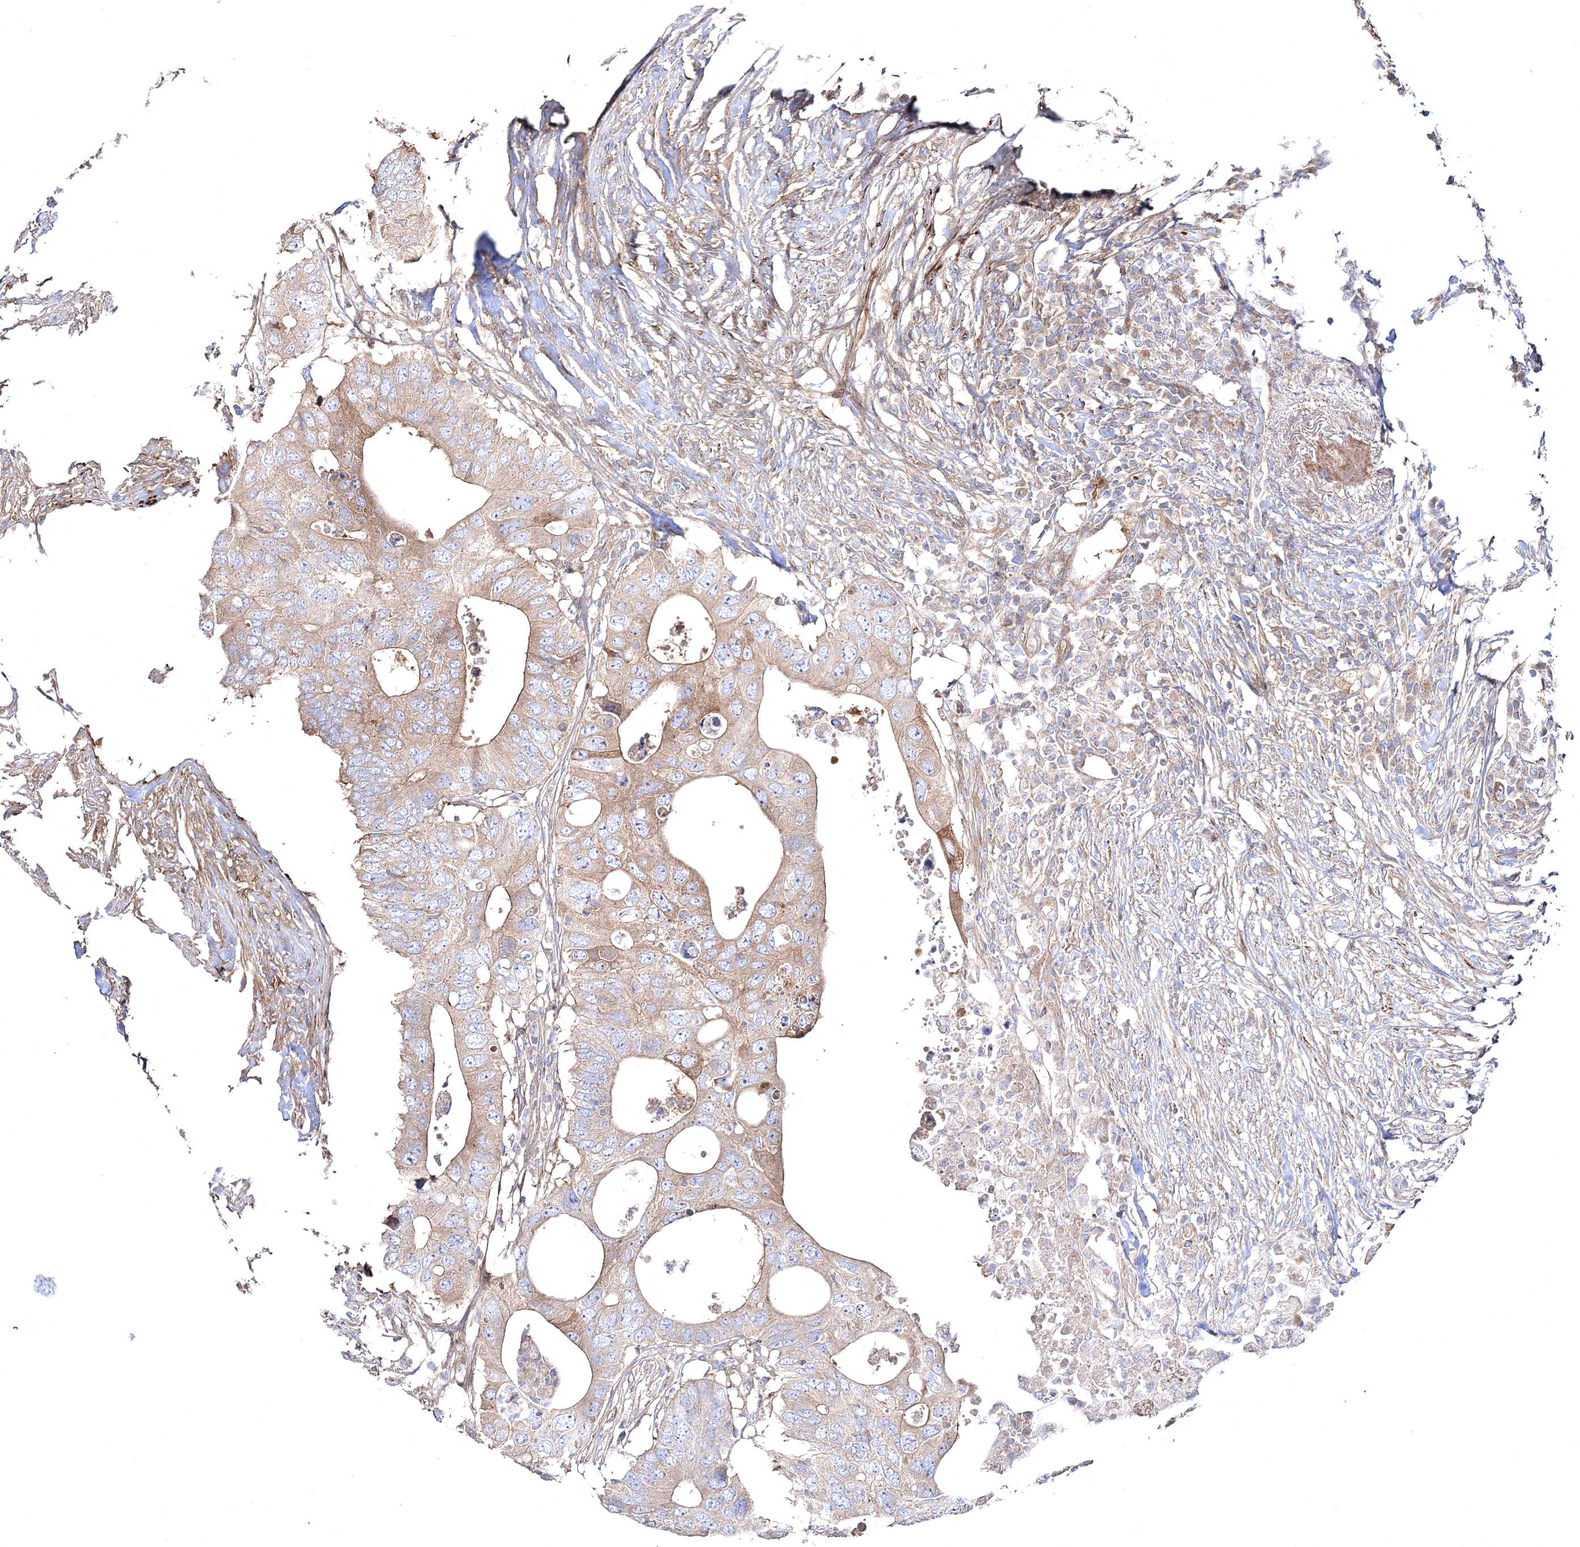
{"staining": {"intensity": "weak", "quantity": ">75%", "location": "cytoplasmic/membranous"}, "tissue": "colorectal cancer", "cell_type": "Tumor cells", "image_type": "cancer", "snomed": [{"axis": "morphology", "description": "Adenocarcinoma, NOS"}, {"axis": "topography", "description": "Colon"}], "caption": "Brown immunohistochemical staining in colorectal cancer reveals weak cytoplasmic/membranous positivity in approximately >75% of tumor cells.", "gene": "ZSWIM6", "patient": {"sex": "male", "age": 71}}